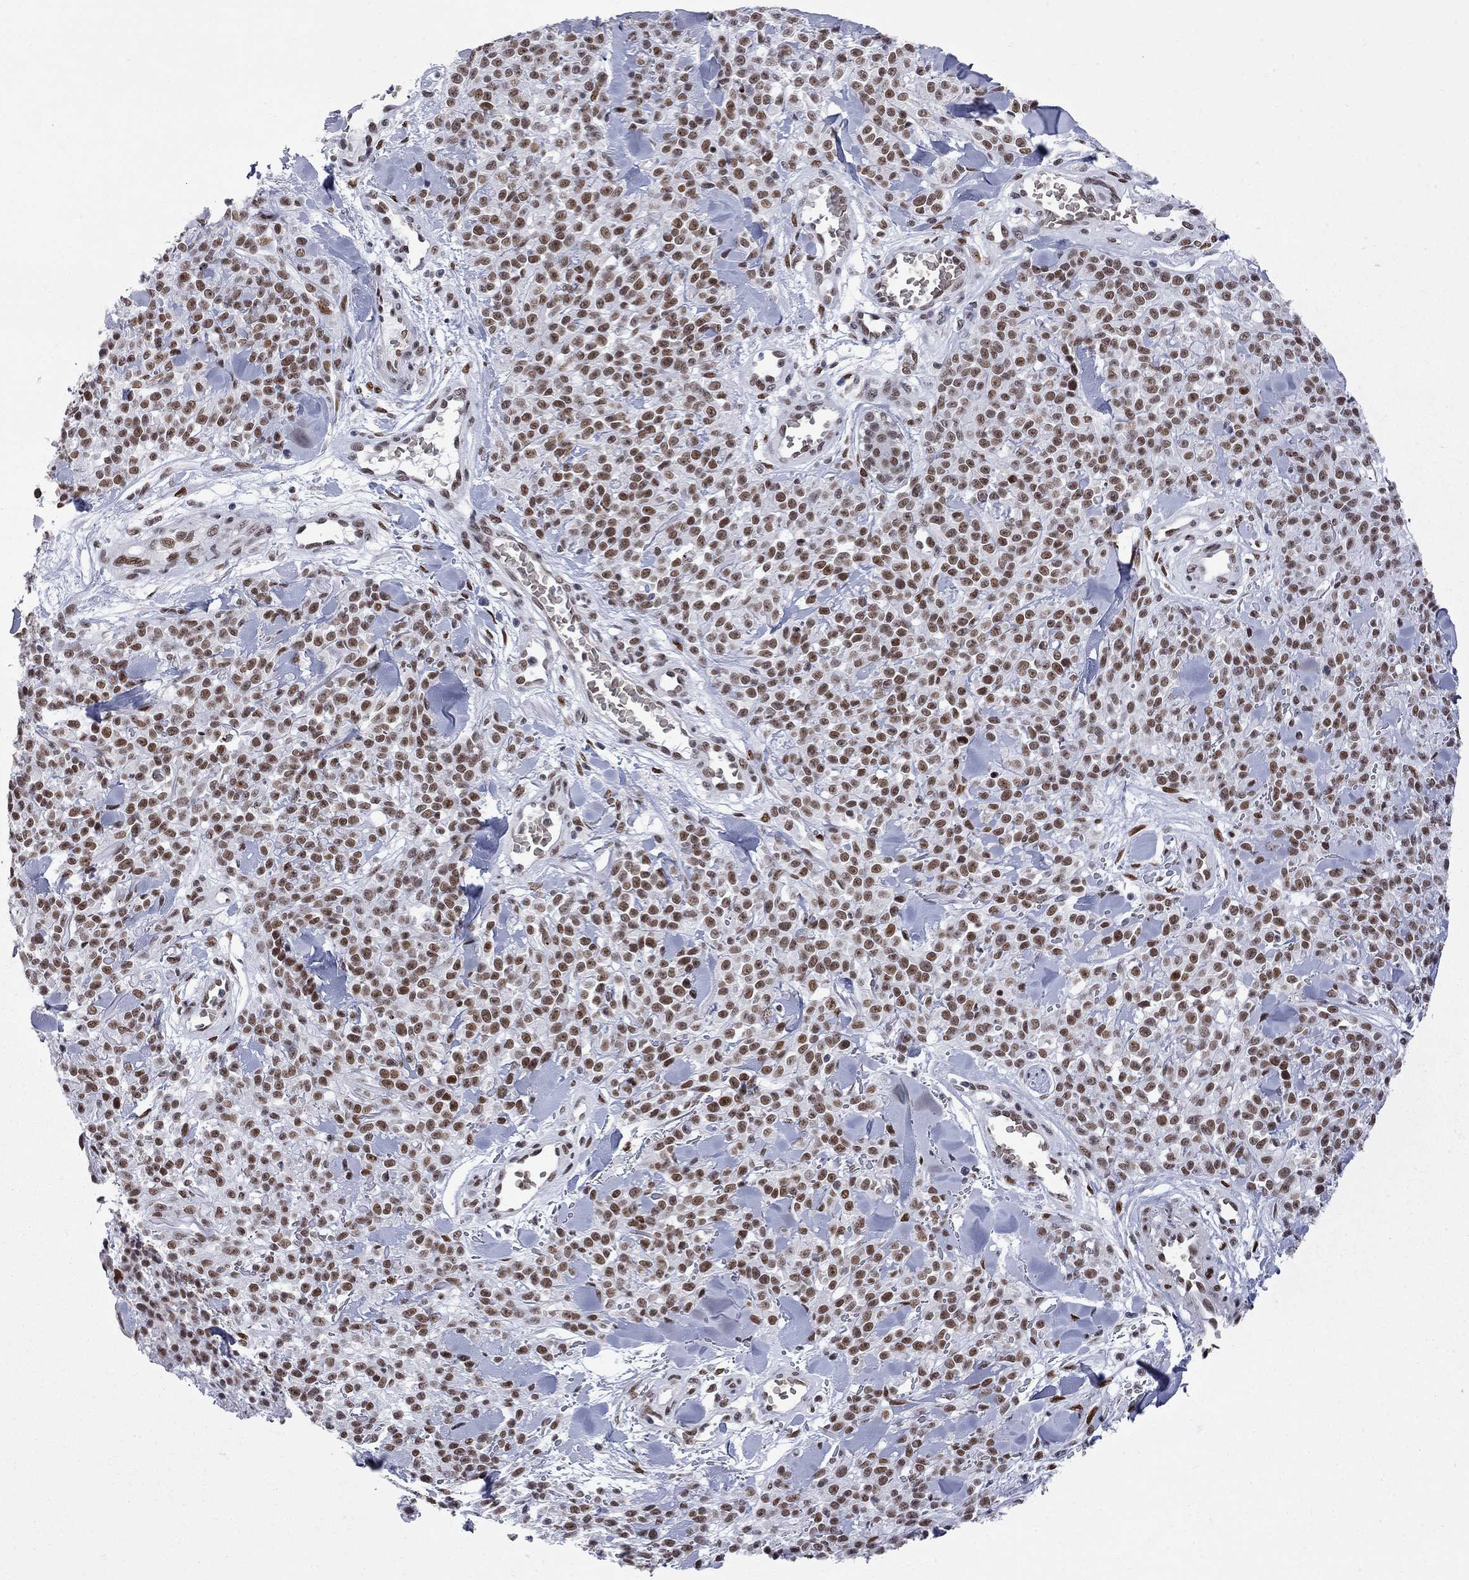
{"staining": {"intensity": "strong", "quantity": "25%-75%", "location": "nuclear"}, "tissue": "melanoma", "cell_type": "Tumor cells", "image_type": "cancer", "snomed": [{"axis": "morphology", "description": "Malignant melanoma, NOS"}, {"axis": "topography", "description": "Skin"}, {"axis": "topography", "description": "Skin of trunk"}], "caption": "Protein staining by immunohistochemistry displays strong nuclear positivity in about 25%-75% of tumor cells in malignant melanoma.", "gene": "ZBTB47", "patient": {"sex": "male", "age": 74}}